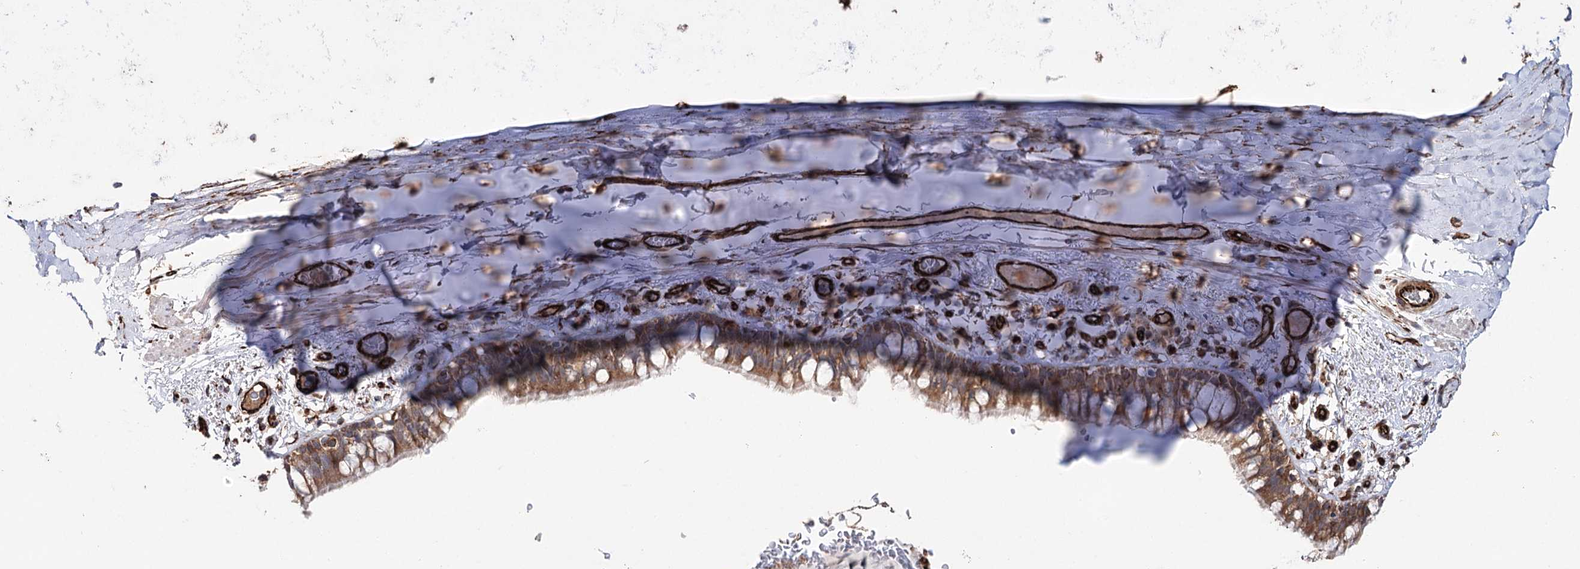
{"staining": {"intensity": "moderate", "quantity": "25%-75%", "location": "cytoplasmic/membranous"}, "tissue": "bronchus", "cell_type": "Respiratory epithelial cells", "image_type": "normal", "snomed": [{"axis": "morphology", "description": "Normal tissue, NOS"}, {"axis": "topography", "description": "Cartilage tissue"}, {"axis": "topography", "description": "Bronchus"}], "caption": "High-power microscopy captured an IHC micrograph of benign bronchus, revealing moderate cytoplasmic/membranous positivity in about 25%-75% of respiratory epithelial cells. Using DAB (3,3'-diaminobenzidine) (brown) and hematoxylin (blue) stains, captured at high magnification using brightfield microscopy.", "gene": "MIB1", "patient": {"sex": "female", "age": 36}}